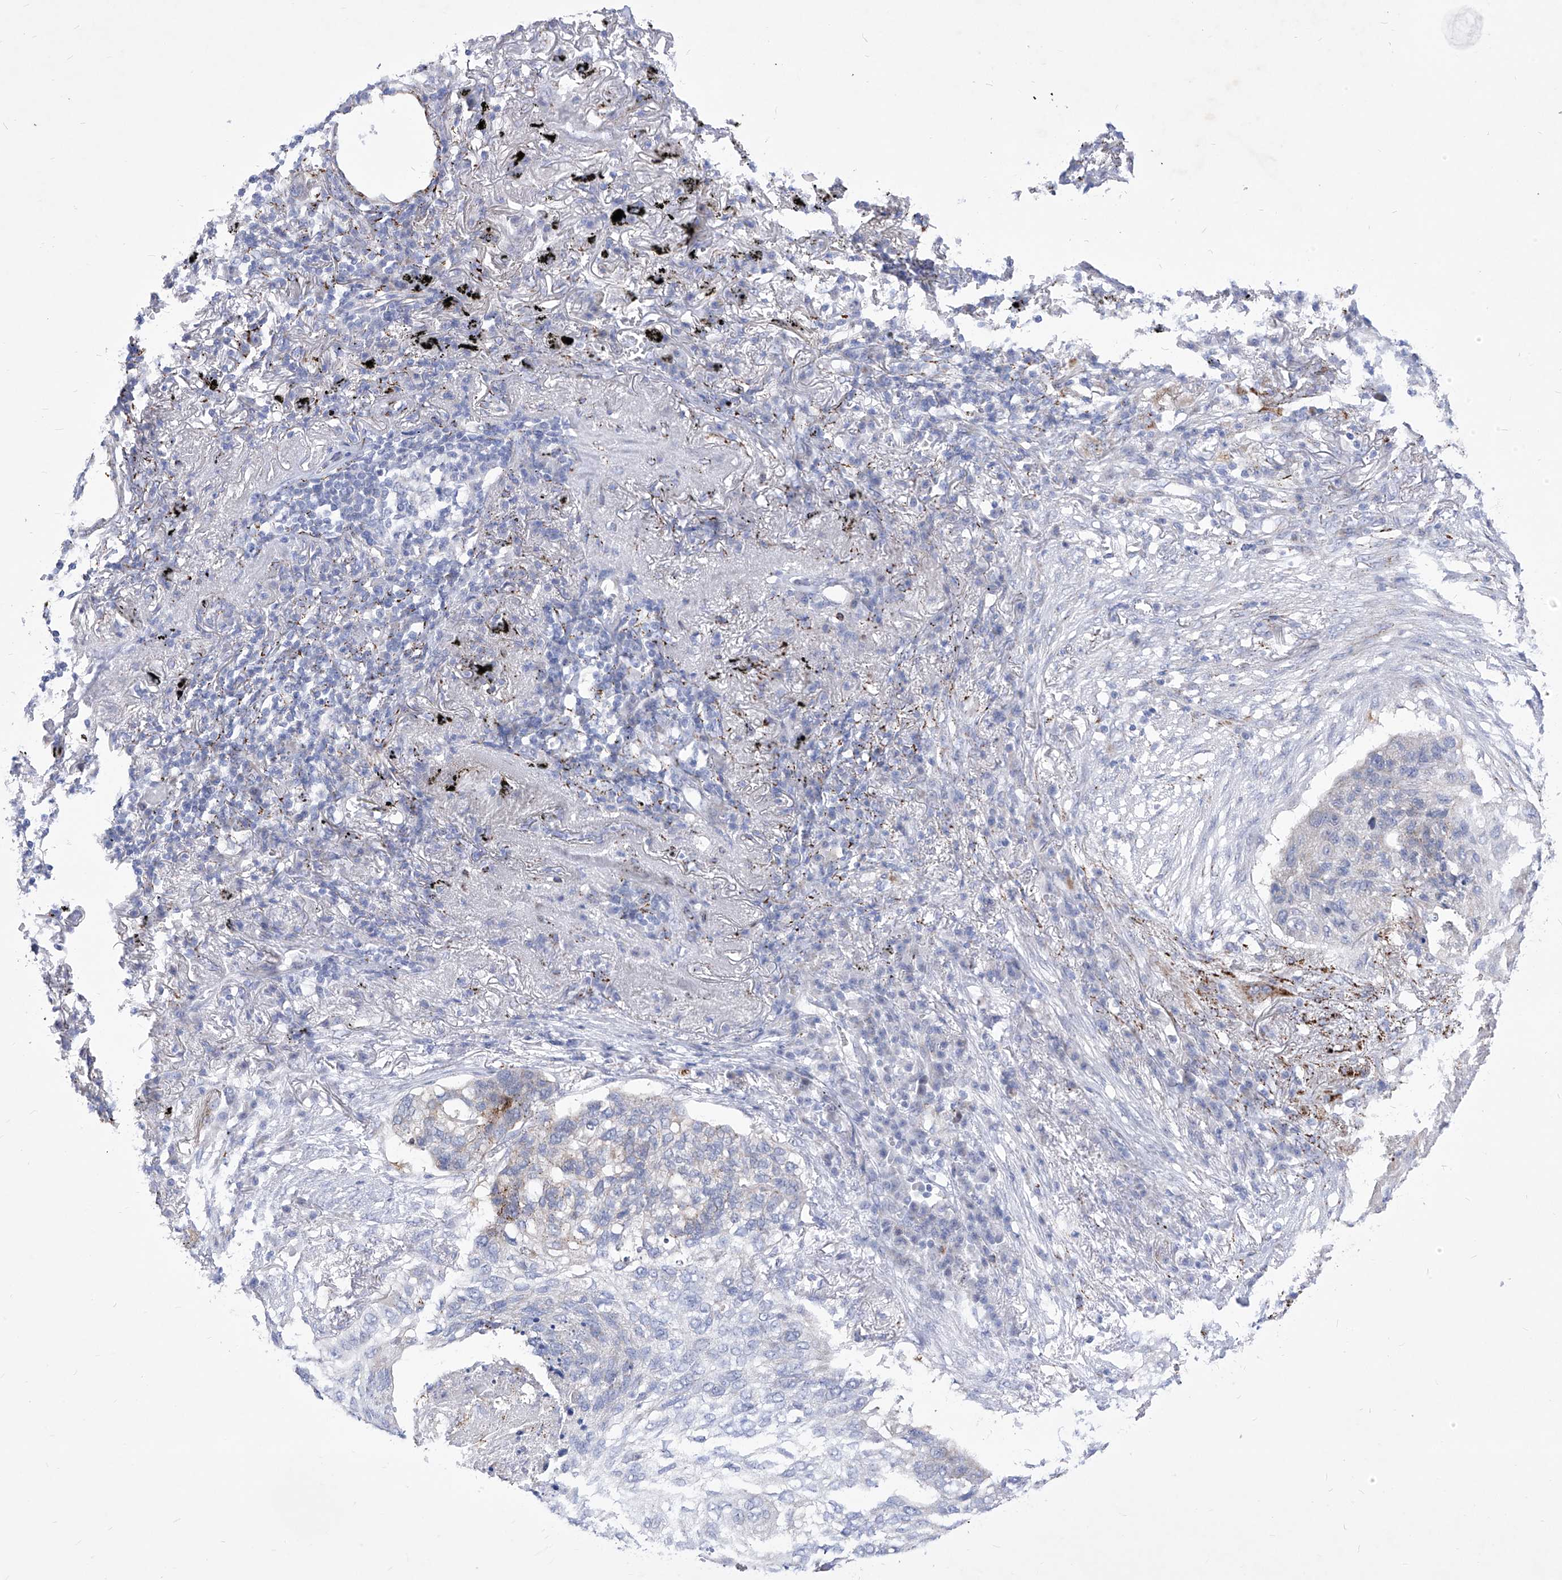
{"staining": {"intensity": "negative", "quantity": "none", "location": "none"}, "tissue": "lung cancer", "cell_type": "Tumor cells", "image_type": "cancer", "snomed": [{"axis": "morphology", "description": "Squamous cell carcinoma, NOS"}, {"axis": "topography", "description": "Lung"}], "caption": "Protein analysis of lung cancer displays no significant staining in tumor cells.", "gene": "C1orf87", "patient": {"sex": "female", "age": 63}}